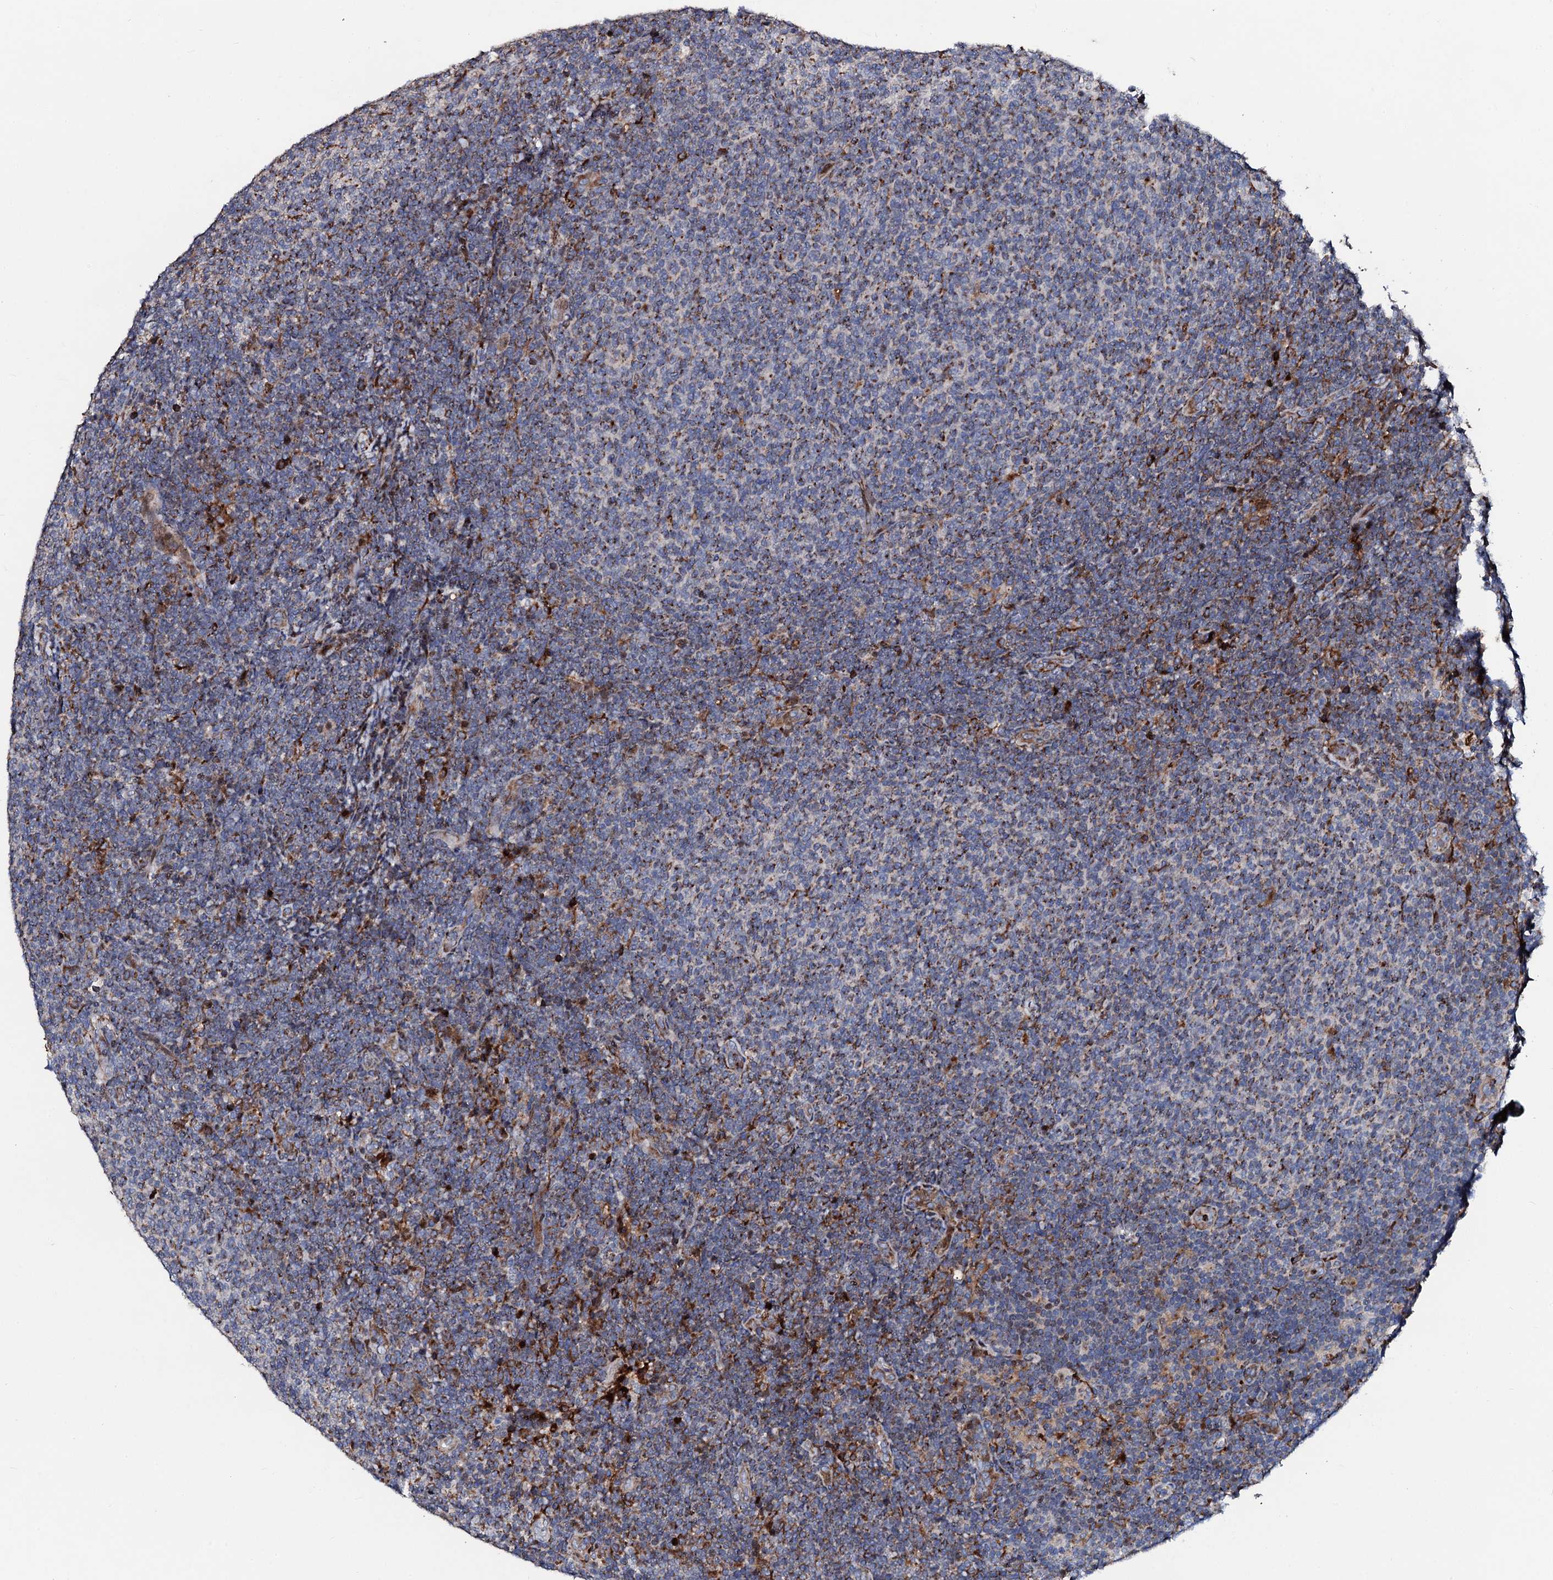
{"staining": {"intensity": "moderate", "quantity": "25%-75%", "location": "cytoplasmic/membranous"}, "tissue": "lymphoma", "cell_type": "Tumor cells", "image_type": "cancer", "snomed": [{"axis": "morphology", "description": "Malignant lymphoma, non-Hodgkin's type, Low grade"}, {"axis": "topography", "description": "Lymph node"}], "caption": "Lymphoma stained for a protein reveals moderate cytoplasmic/membranous positivity in tumor cells.", "gene": "TCIRG1", "patient": {"sex": "male", "age": 66}}